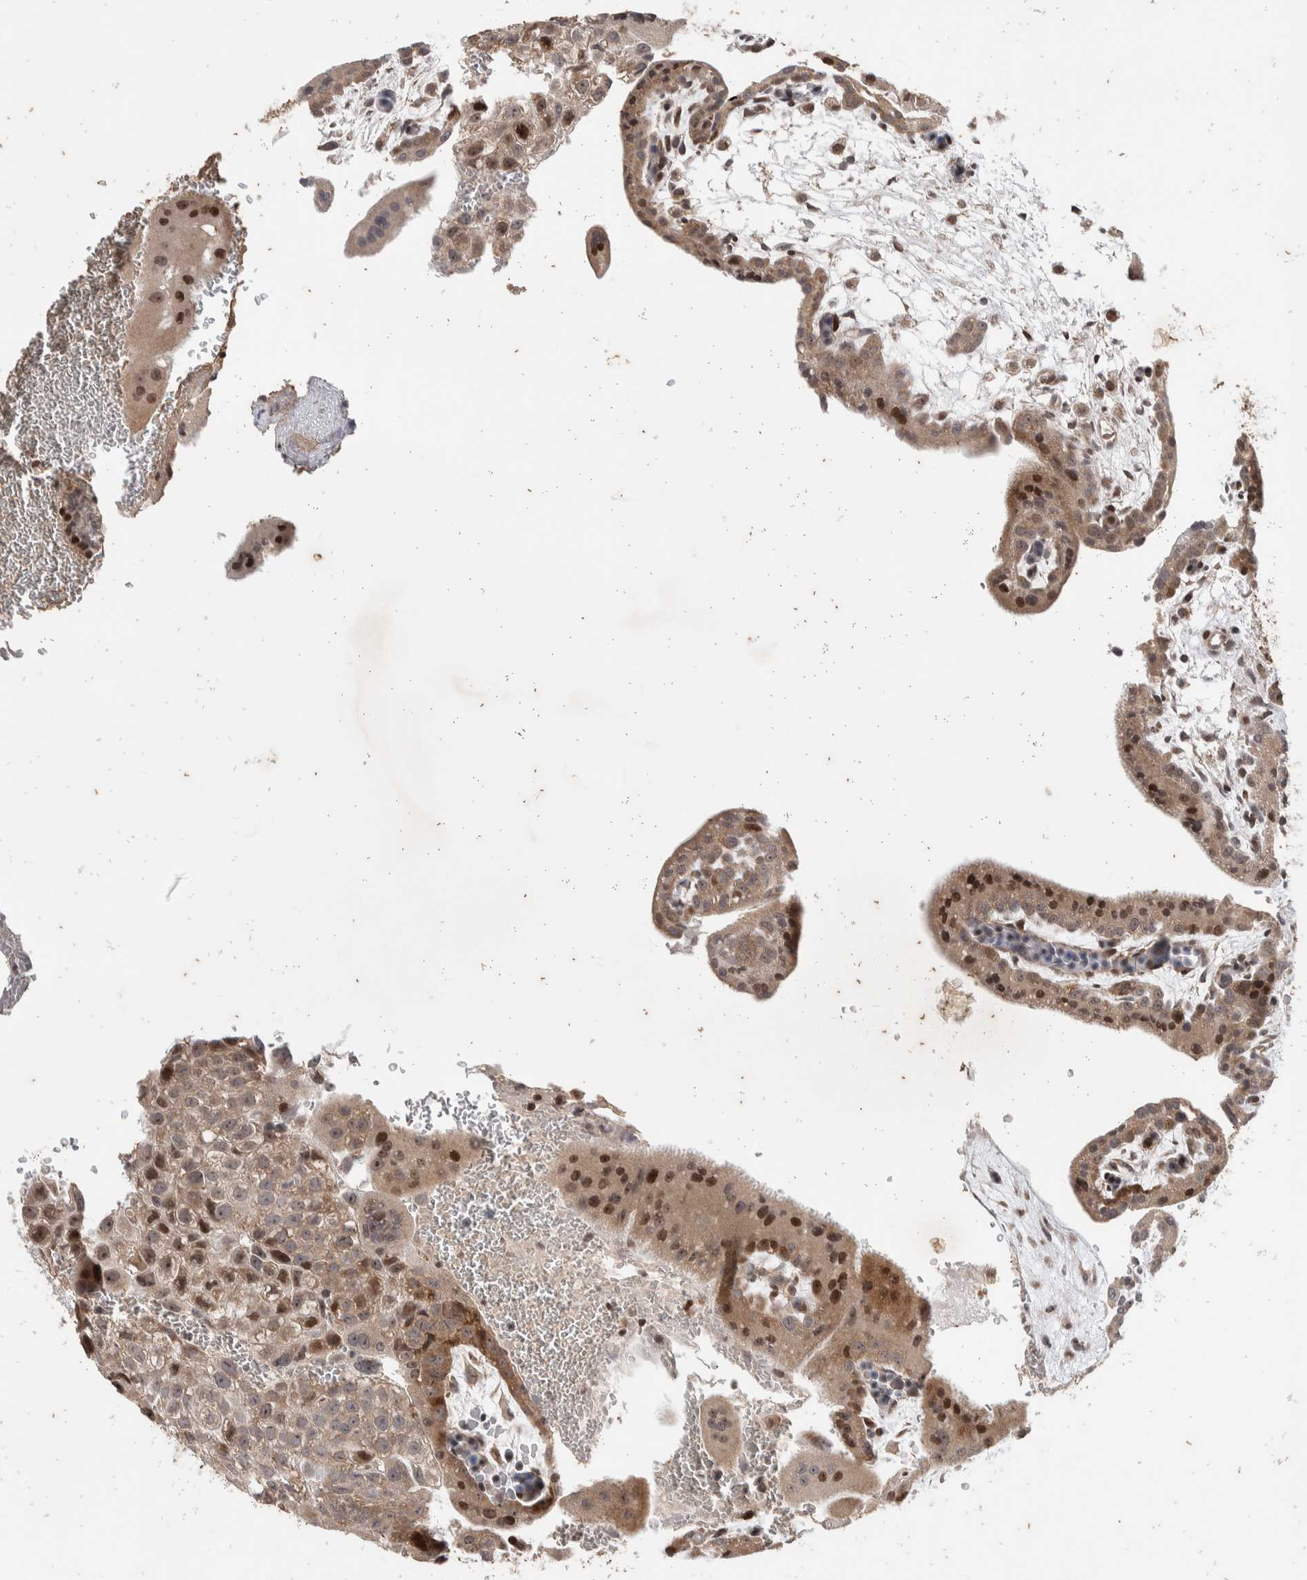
{"staining": {"intensity": "weak", "quantity": "<25%", "location": "cytoplasmic/membranous,nuclear"}, "tissue": "placenta", "cell_type": "Decidual cells", "image_type": "normal", "snomed": [{"axis": "morphology", "description": "Normal tissue, NOS"}, {"axis": "topography", "description": "Placenta"}], "caption": "This is an immunohistochemistry (IHC) photomicrograph of unremarkable placenta. There is no expression in decidual cells.", "gene": "ATXN7L1", "patient": {"sex": "female", "age": 35}}